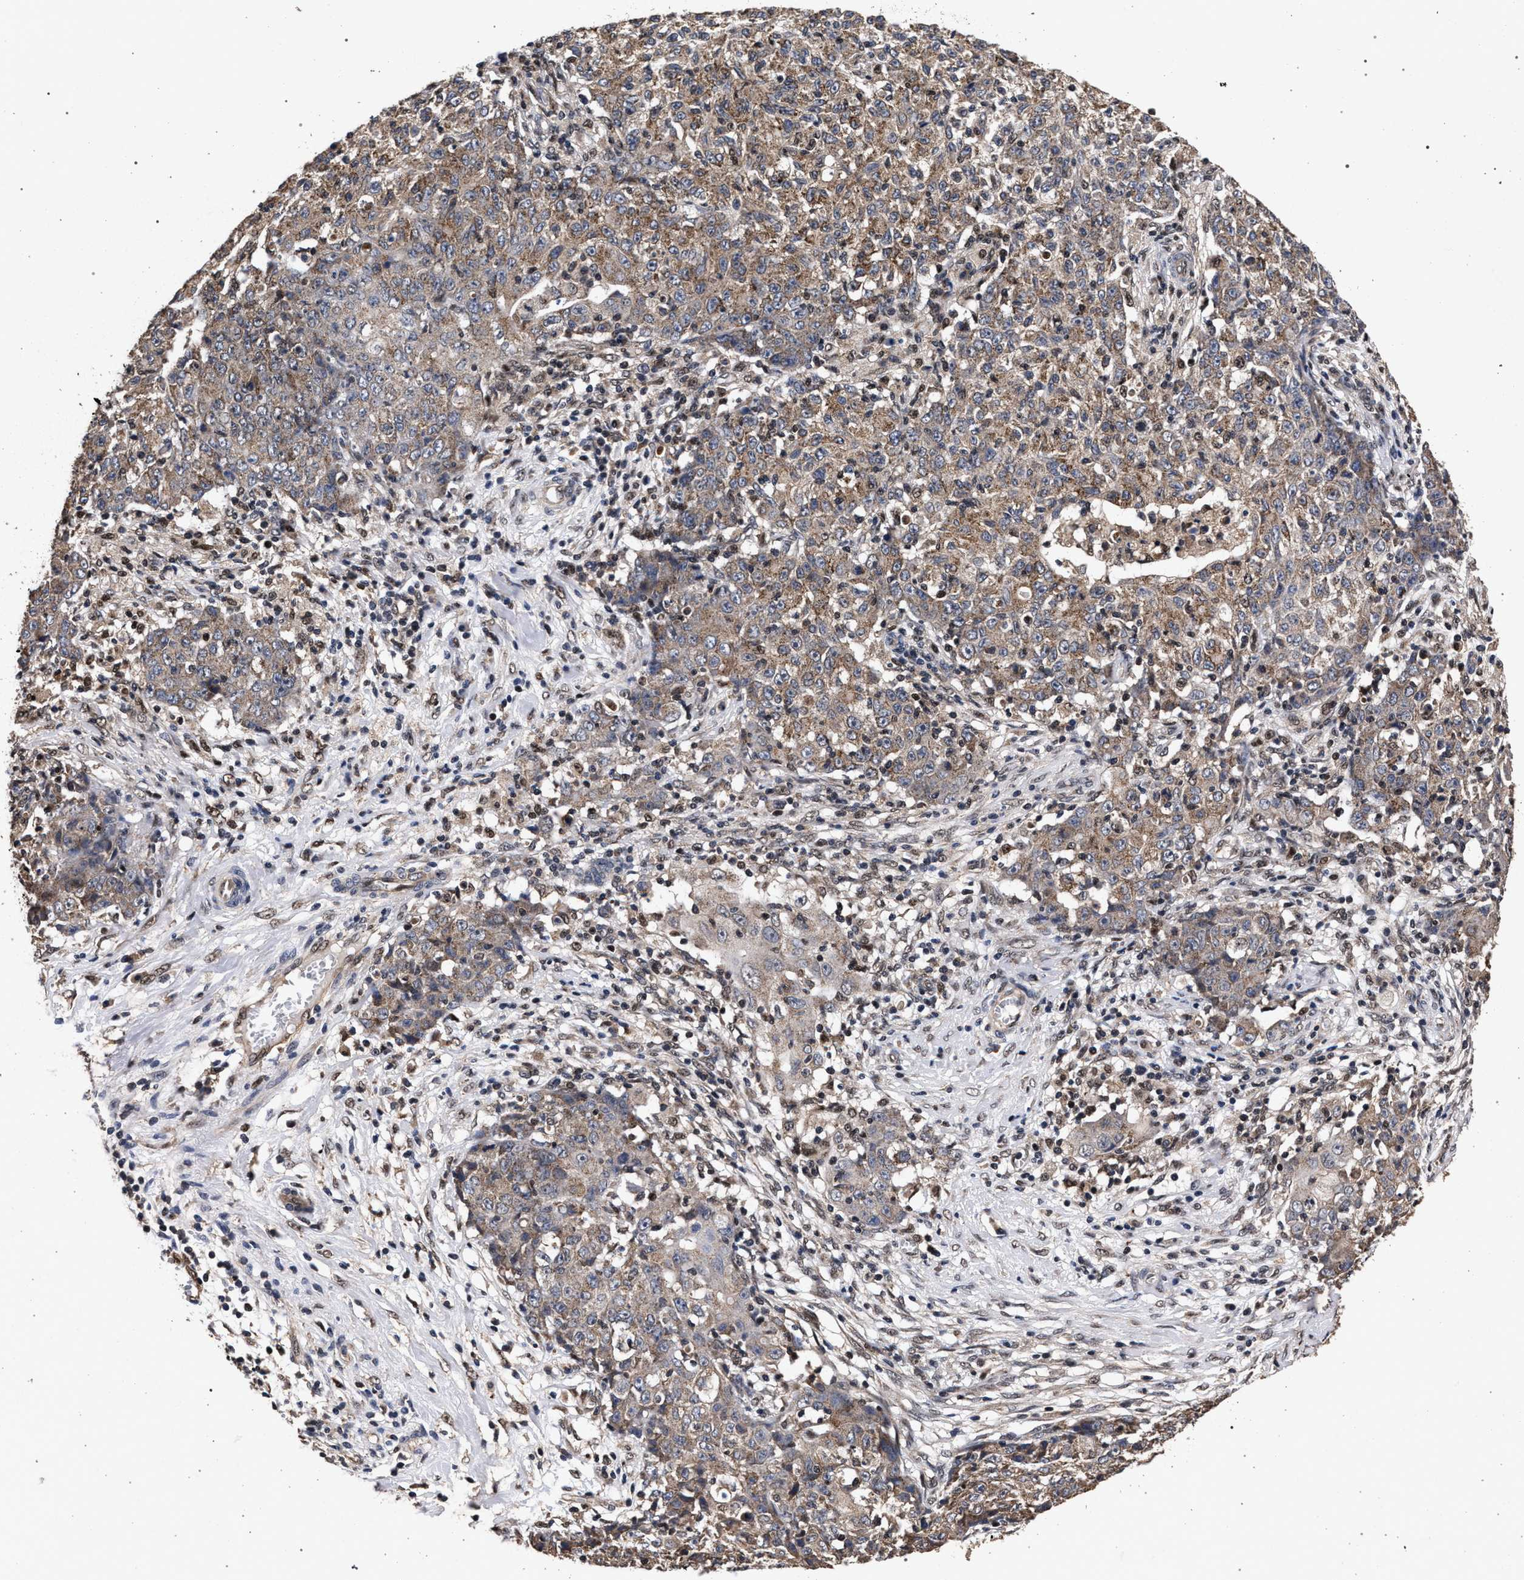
{"staining": {"intensity": "moderate", "quantity": ">75%", "location": "cytoplasmic/membranous"}, "tissue": "ovarian cancer", "cell_type": "Tumor cells", "image_type": "cancer", "snomed": [{"axis": "morphology", "description": "Carcinoma, endometroid"}, {"axis": "topography", "description": "Ovary"}], "caption": "Ovarian cancer (endometroid carcinoma) stained with a brown dye displays moderate cytoplasmic/membranous positive expression in about >75% of tumor cells.", "gene": "ACOX1", "patient": {"sex": "female", "age": 42}}